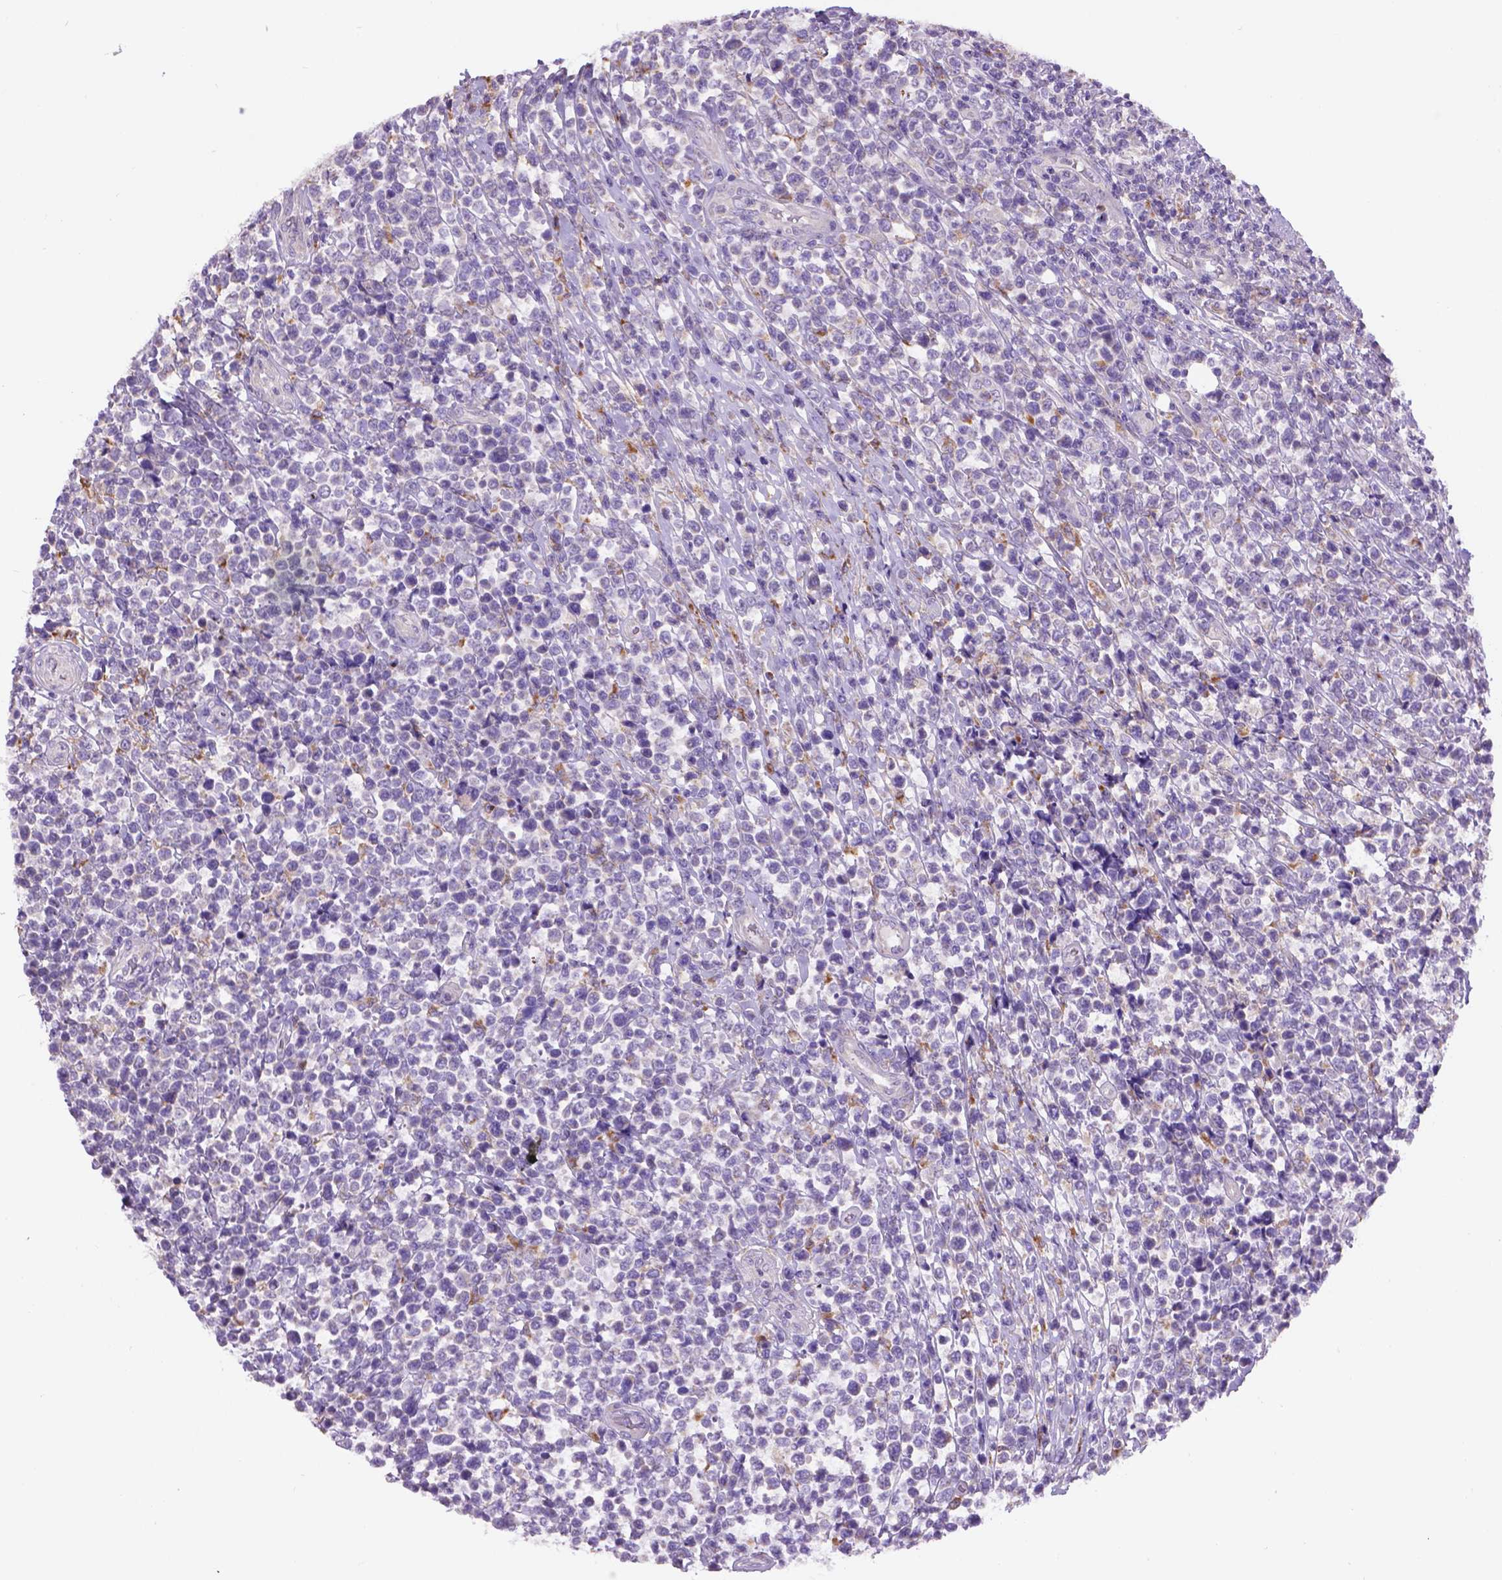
{"staining": {"intensity": "negative", "quantity": "none", "location": "none"}, "tissue": "lymphoma", "cell_type": "Tumor cells", "image_type": "cancer", "snomed": [{"axis": "morphology", "description": "Malignant lymphoma, non-Hodgkin's type, High grade"}, {"axis": "topography", "description": "Soft tissue"}], "caption": "High magnification brightfield microscopy of lymphoma stained with DAB (brown) and counterstained with hematoxylin (blue): tumor cells show no significant expression. (IHC, brightfield microscopy, high magnification).", "gene": "CDH7", "patient": {"sex": "female", "age": 56}}